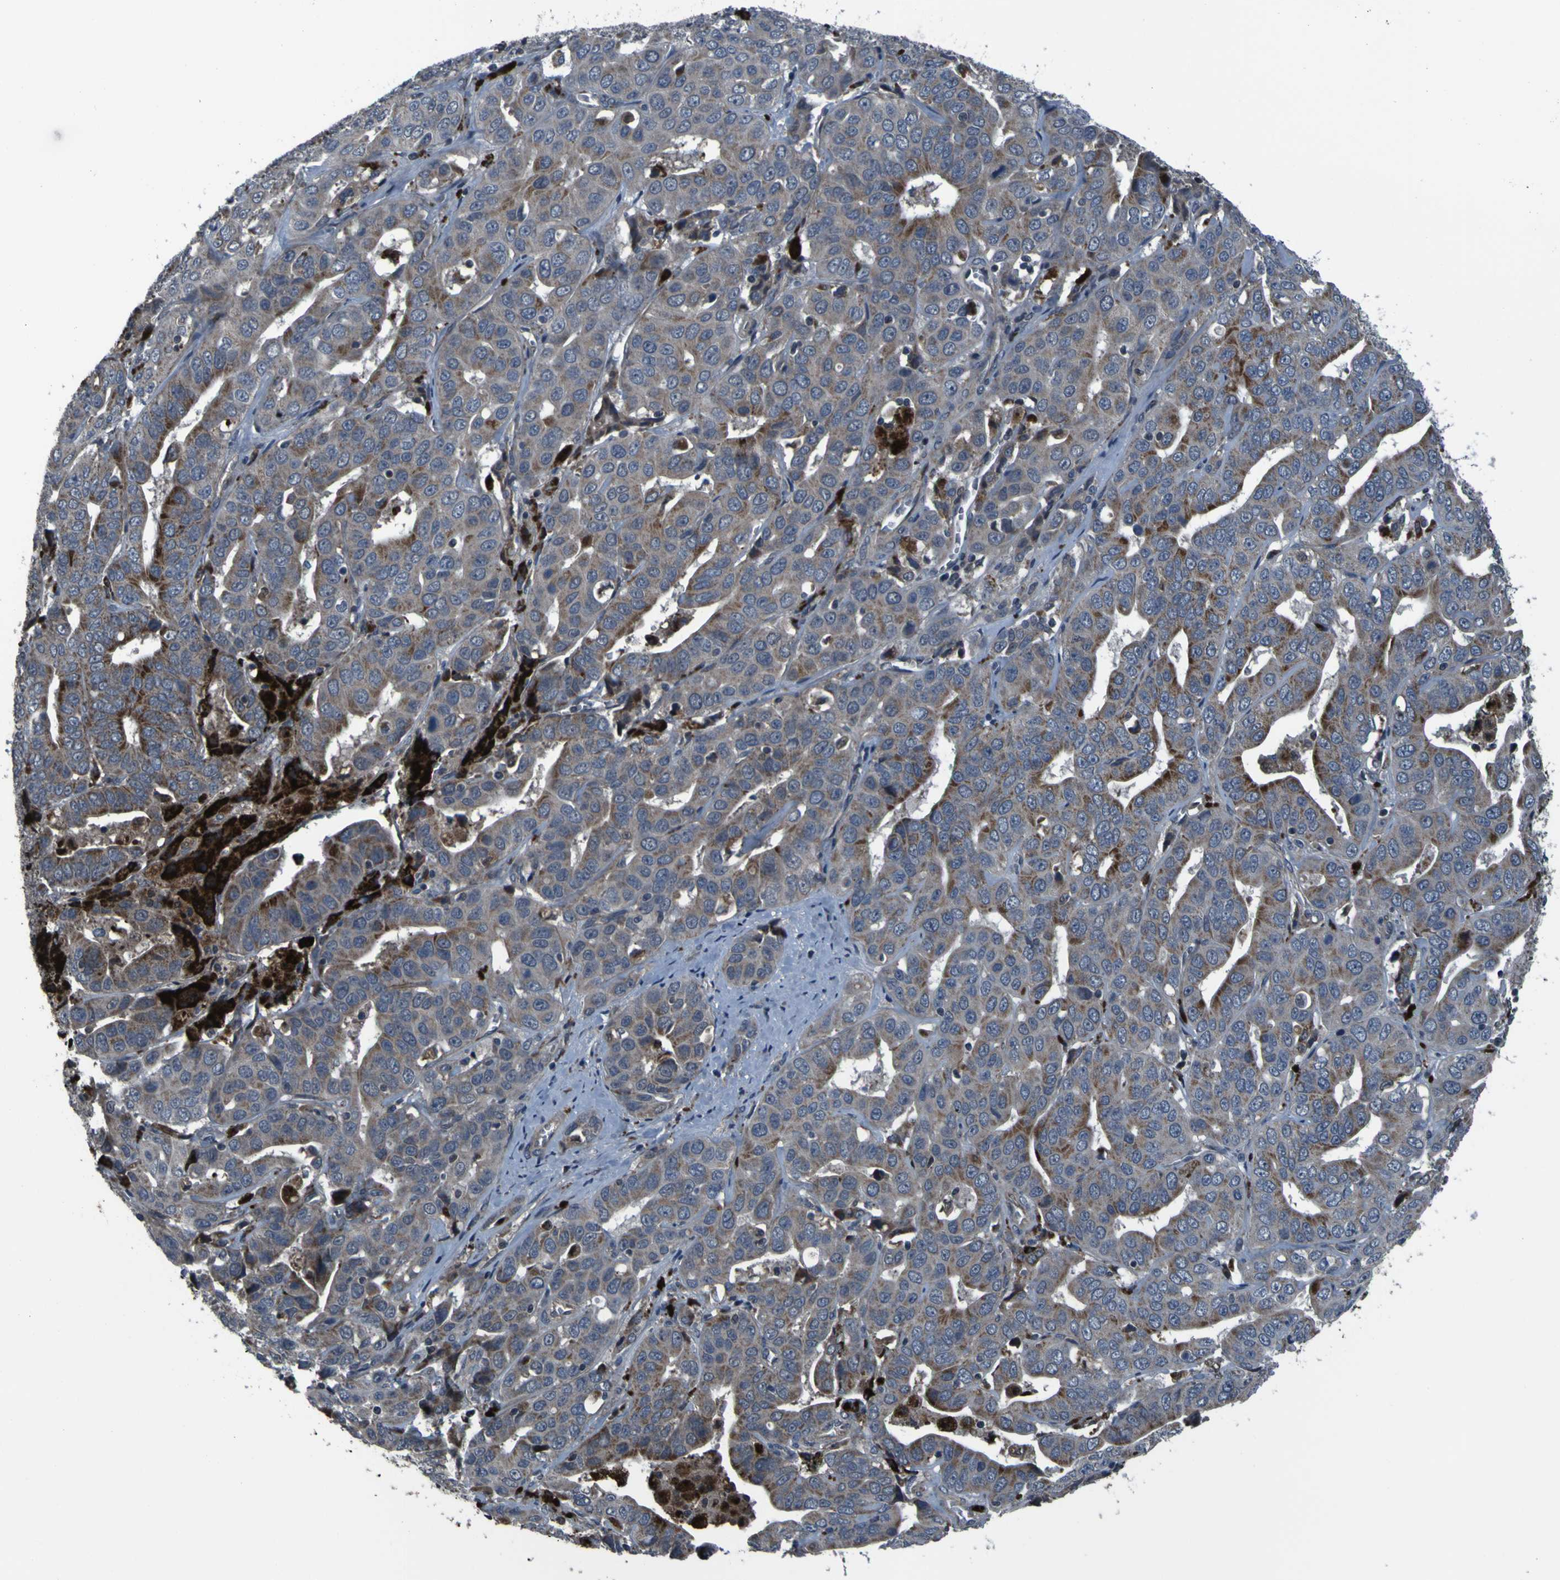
{"staining": {"intensity": "moderate", "quantity": ">75%", "location": "cytoplasmic/membranous"}, "tissue": "liver cancer", "cell_type": "Tumor cells", "image_type": "cancer", "snomed": [{"axis": "morphology", "description": "Cholangiocarcinoma"}, {"axis": "topography", "description": "Liver"}], "caption": "The photomicrograph displays immunohistochemical staining of liver cancer. There is moderate cytoplasmic/membranous staining is appreciated in about >75% of tumor cells. (DAB (3,3'-diaminobenzidine) = brown stain, brightfield microscopy at high magnification).", "gene": "OSTM1", "patient": {"sex": "female", "age": 52}}